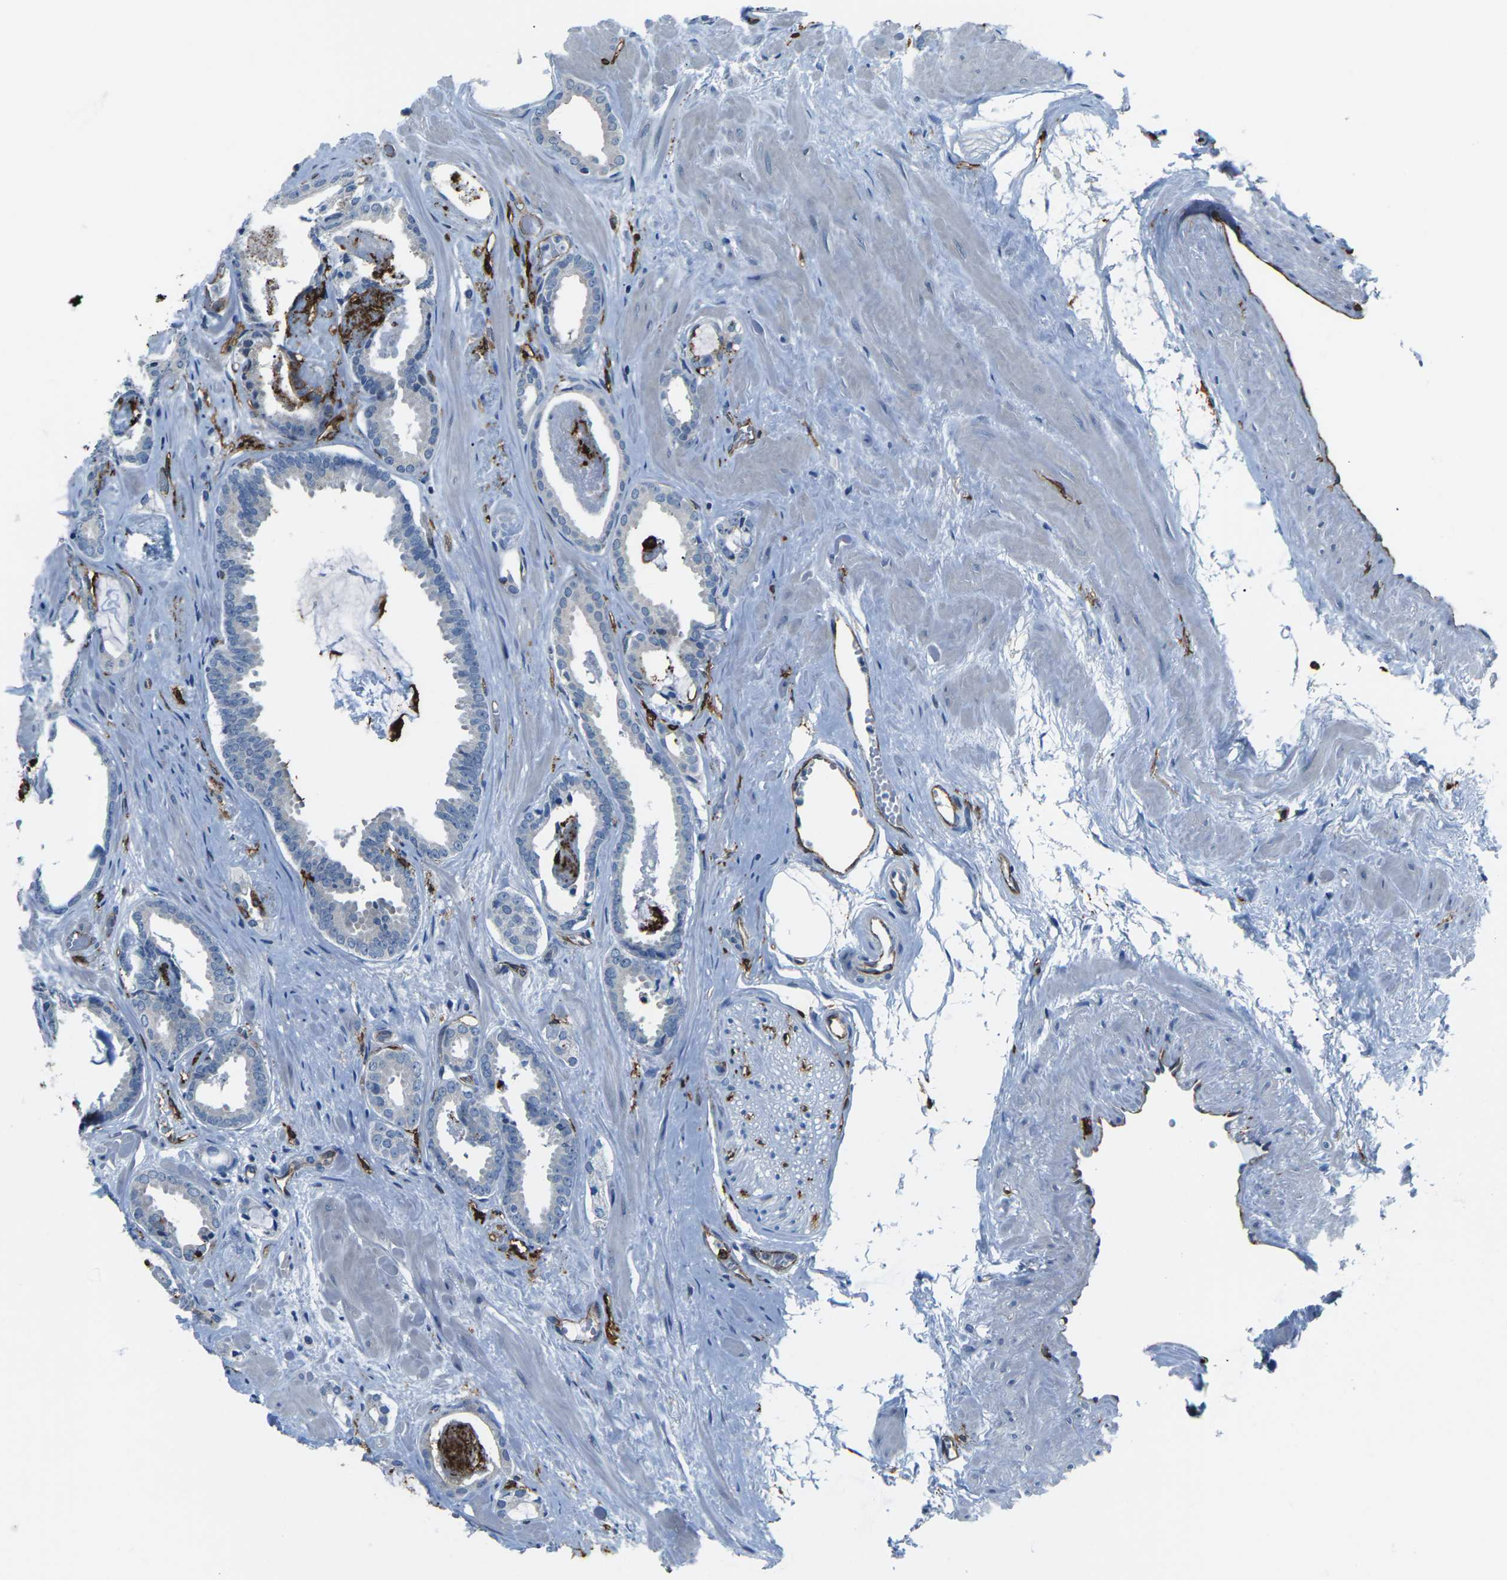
{"staining": {"intensity": "negative", "quantity": "none", "location": "none"}, "tissue": "prostate cancer", "cell_type": "Tumor cells", "image_type": "cancer", "snomed": [{"axis": "morphology", "description": "Adenocarcinoma, Low grade"}, {"axis": "topography", "description": "Prostate"}], "caption": "DAB (3,3'-diaminobenzidine) immunohistochemical staining of human prostate adenocarcinoma (low-grade) shows no significant staining in tumor cells.", "gene": "PTPN1", "patient": {"sex": "male", "age": 53}}